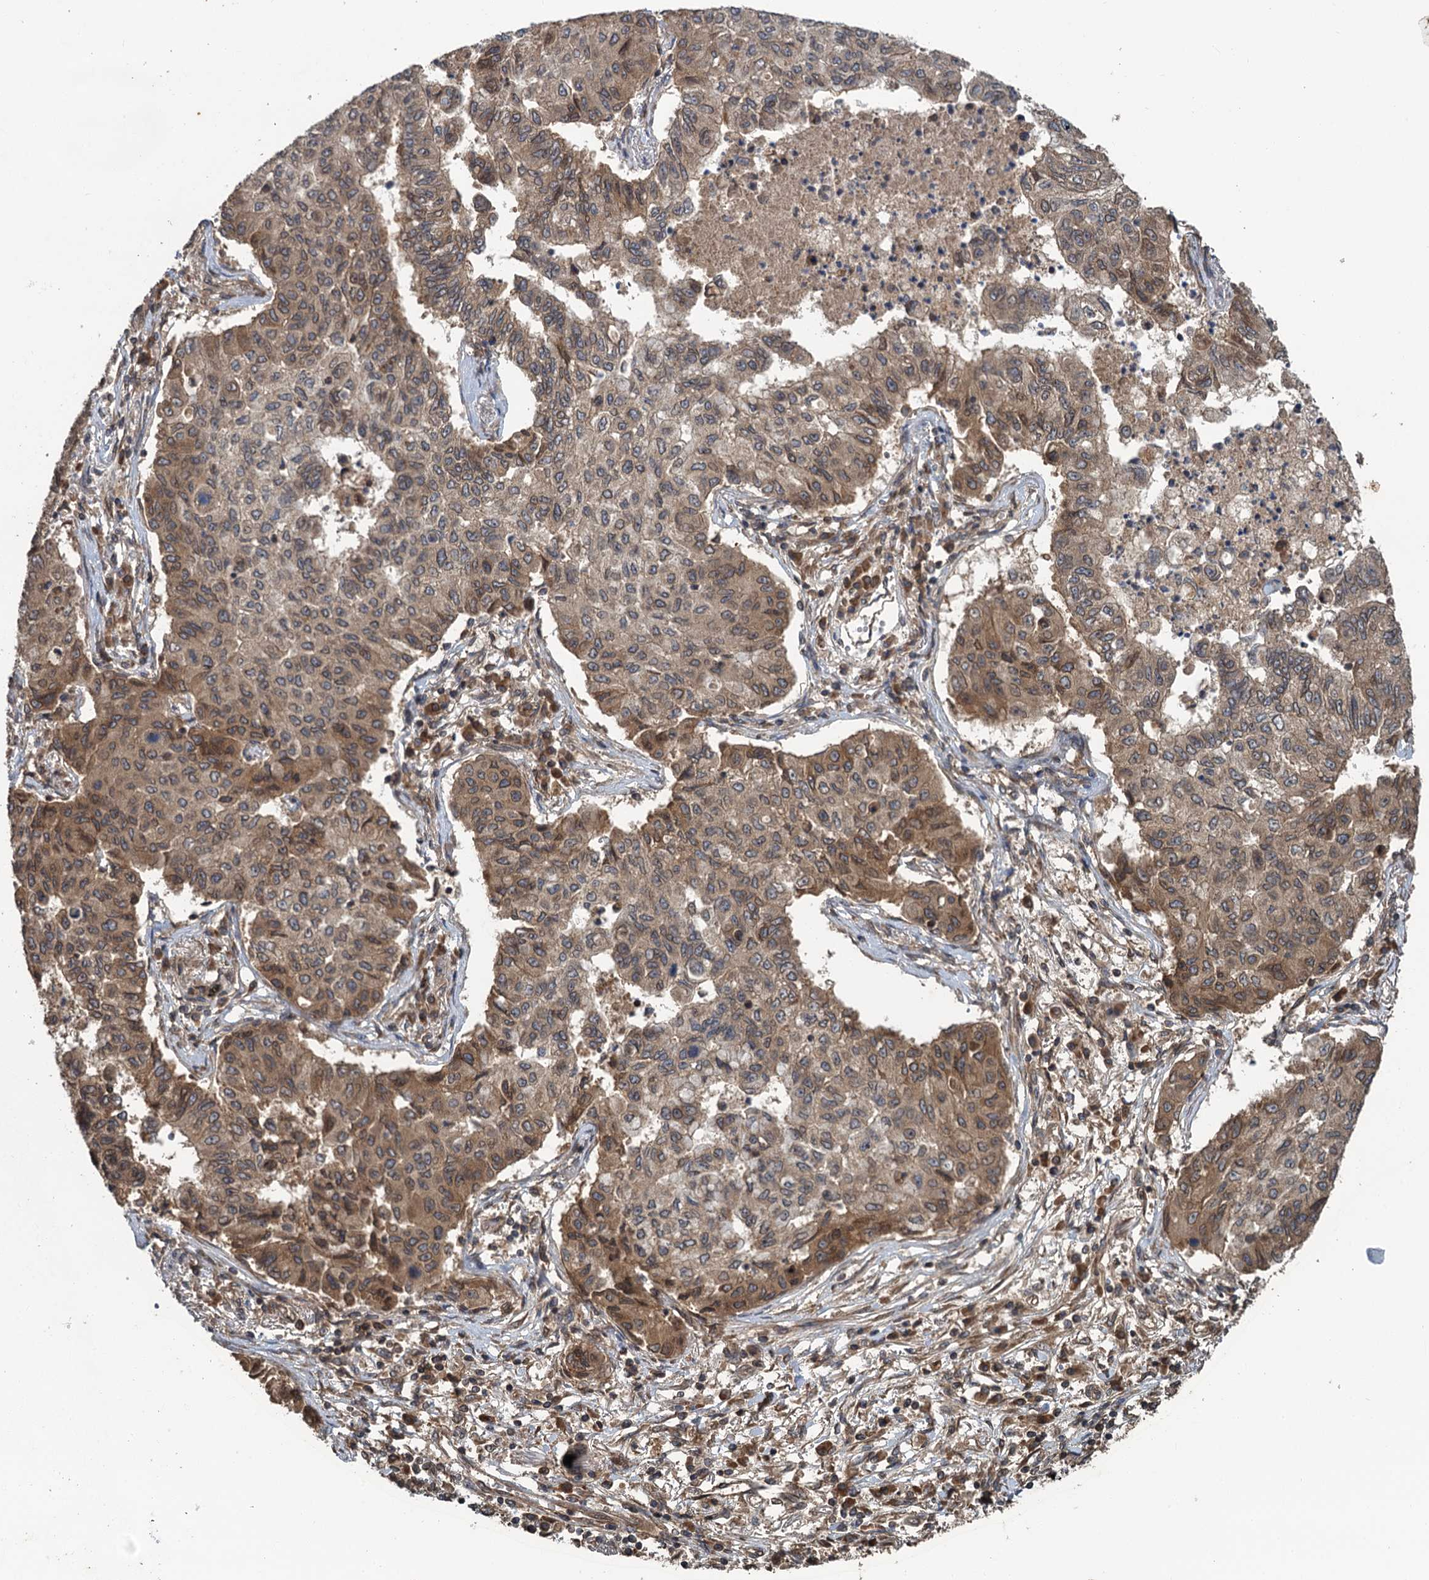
{"staining": {"intensity": "moderate", "quantity": "25%-75%", "location": "cytoplasmic/membranous,nuclear"}, "tissue": "lung cancer", "cell_type": "Tumor cells", "image_type": "cancer", "snomed": [{"axis": "morphology", "description": "Squamous cell carcinoma, NOS"}, {"axis": "topography", "description": "Lung"}], "caption": "The histopathology image displays staining of lung cancer, revealing moderate cytoplasmic/membranous and nuclear protein positivity (brown color) within tumor cells. (IHC, brightfield microscopy, high magnification).", "gene": "GLE1", "patient": {"sex": "male", "age": 74}}